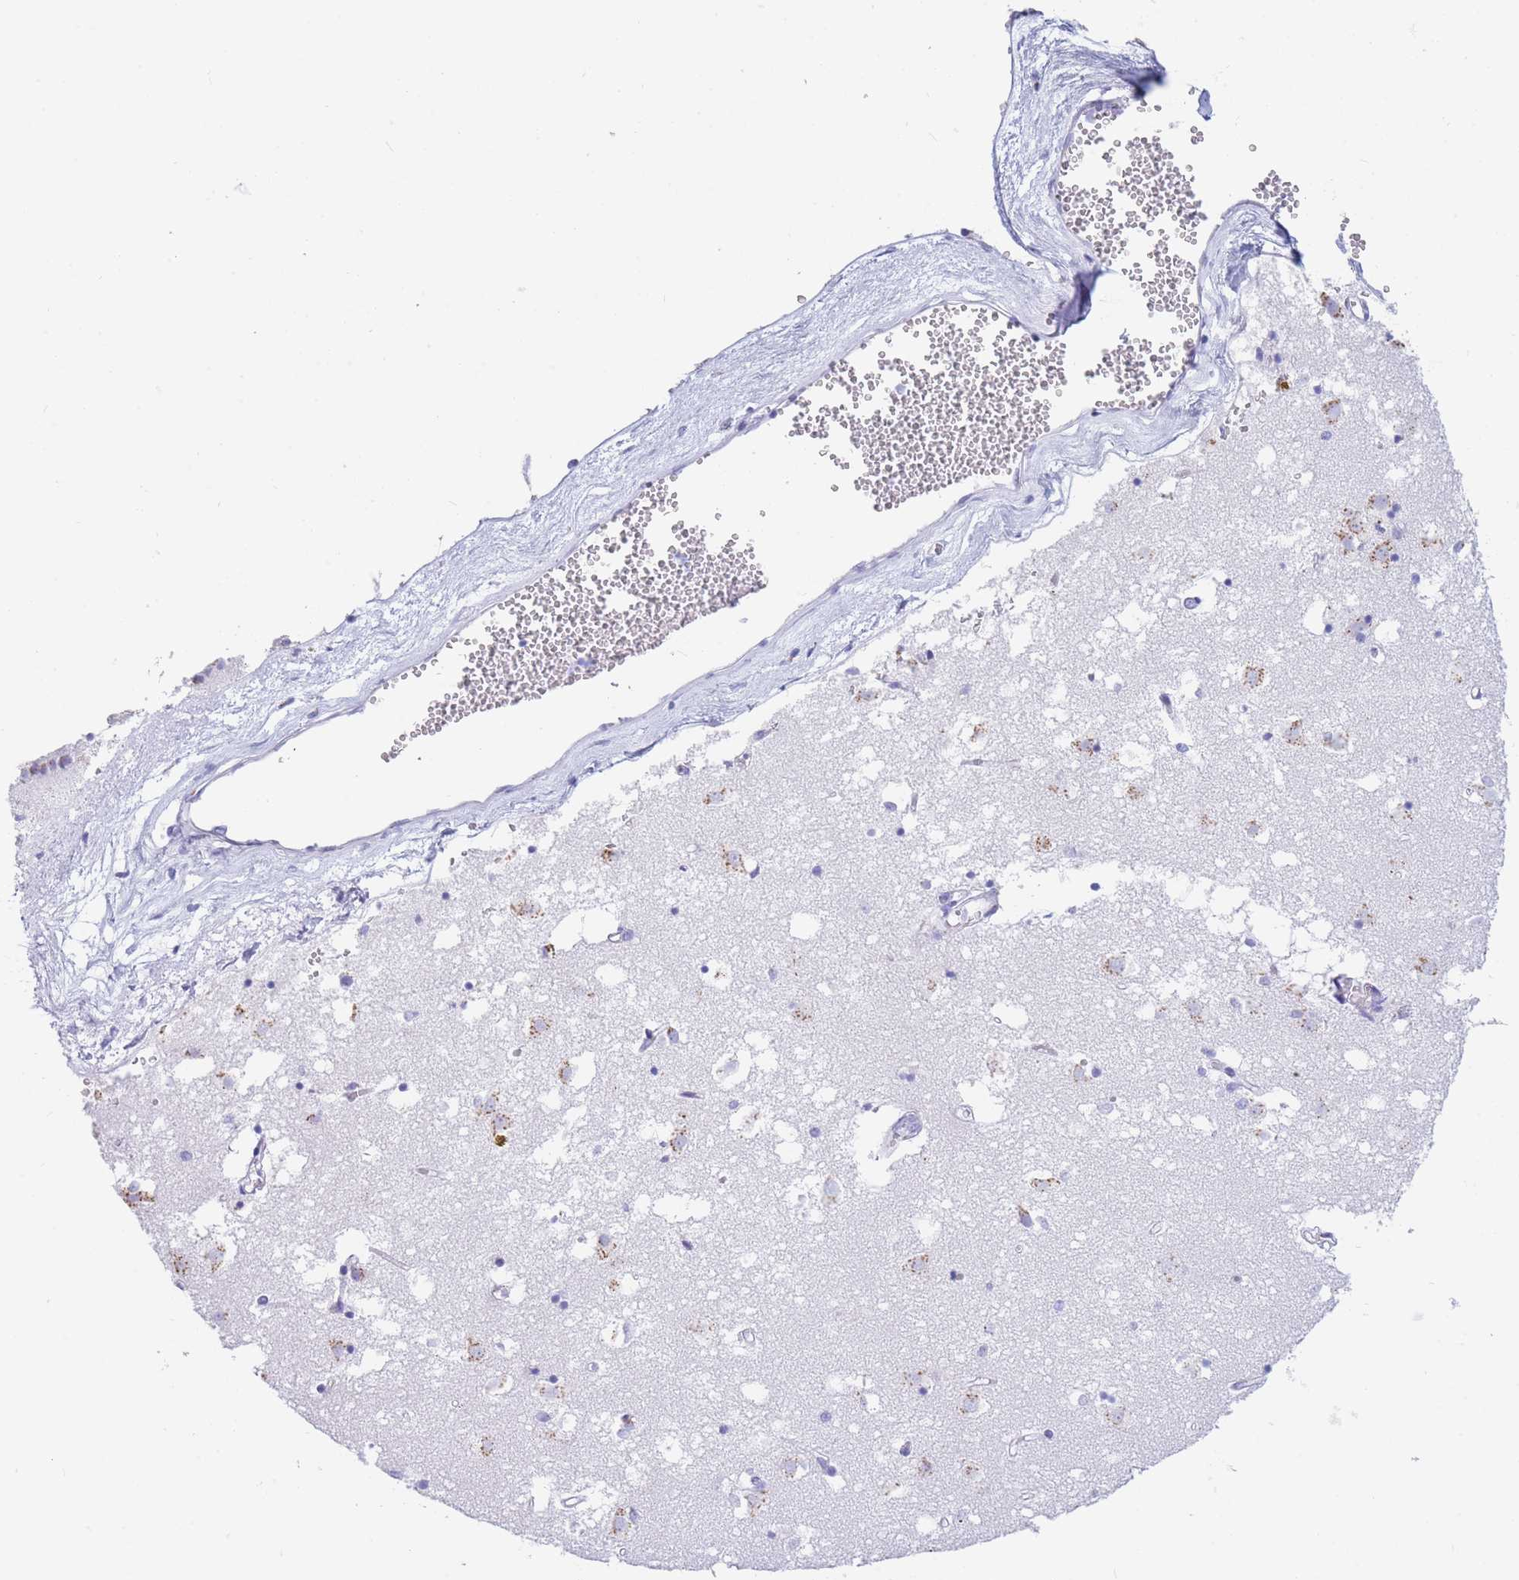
{"staining": {"intensity": "negative", "quantity": "none", "location": "none"}, "tissue": "caudate", "cell_type": "Glial cells", "image_type": "normal", "snomed": [{"axis": "morphology", "description": "Normal tissue, NOS"}, {"axis": "topography", "description": "Lateral ventricle wall"}], "caption": "DAB (3,3'-diaminobenzidine) immunohistochemical staining of normal human caudate displays no significant positivity in glial cells. Nuclei are stained in blue.", "gene": "FAM3C", "patient": {"sex": "male", "age": 70}}